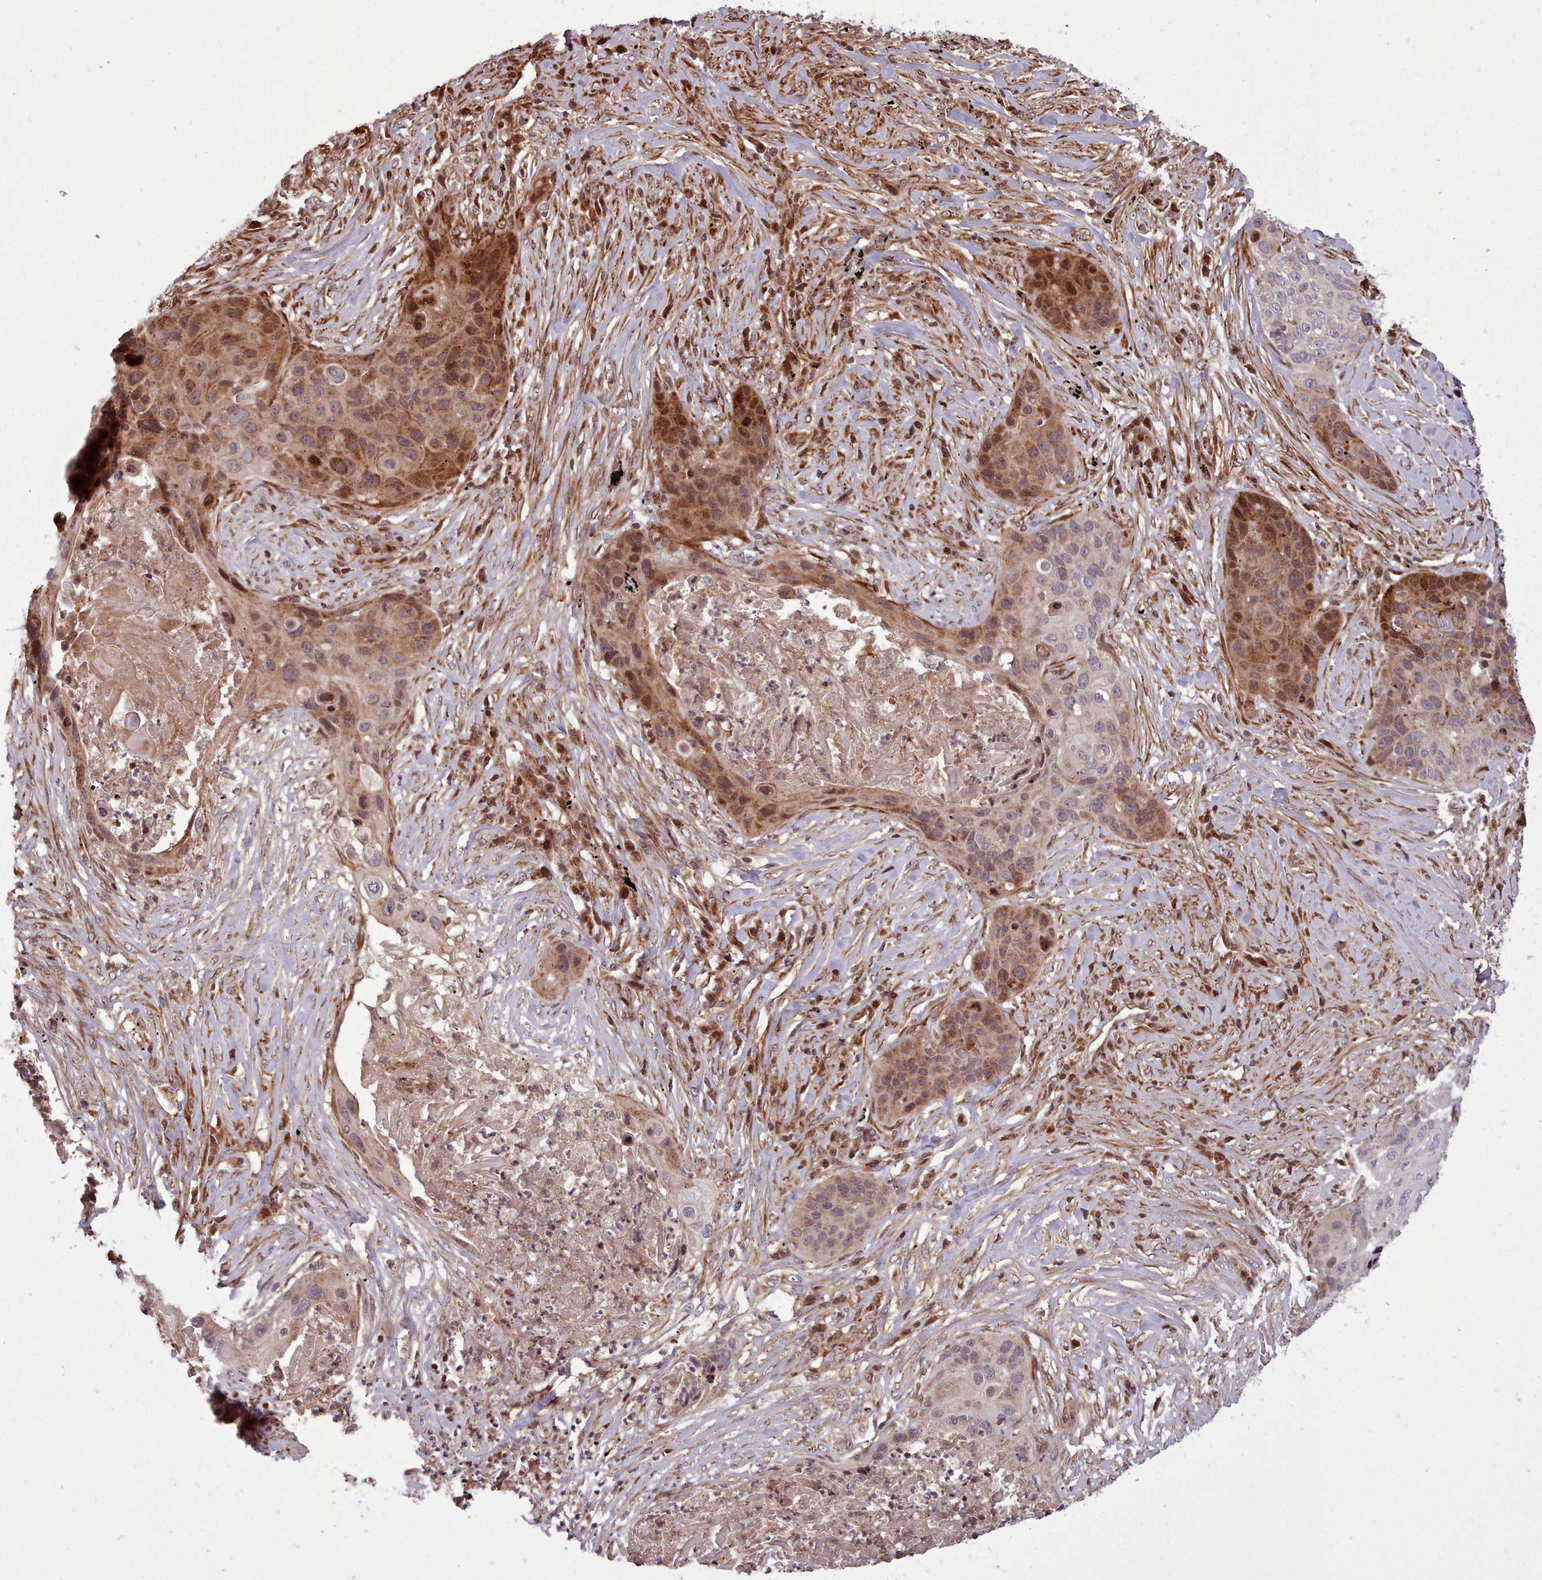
{"staining": {"intensity": "strong", "quantity": "25%-75%", "location": "cytoplasmic/membranous,nuclear"}, "tissue": "lung cancer", "cell_type": "Tumor cells", "image_type": "cancer", "snomed": [{"axis": "morphology", "description": "Squamous cell carcinoma, NOS"}, {"axis": "topography", "description": "Lung"}], "caption": "A photomicrograph of human squamous cell carcinoma (lung) stained for a protein exhibits strong cytoplasmic/membranous and nuclear brown staining in tumor cells. The staining was performed using DAB to visualize the protein expression in brown, while the nuclei were stained in blue with hematoxylin (Magnification: 20x).", "gene": "NLRP7", "patient": {"sex": "female", "age": 63}}